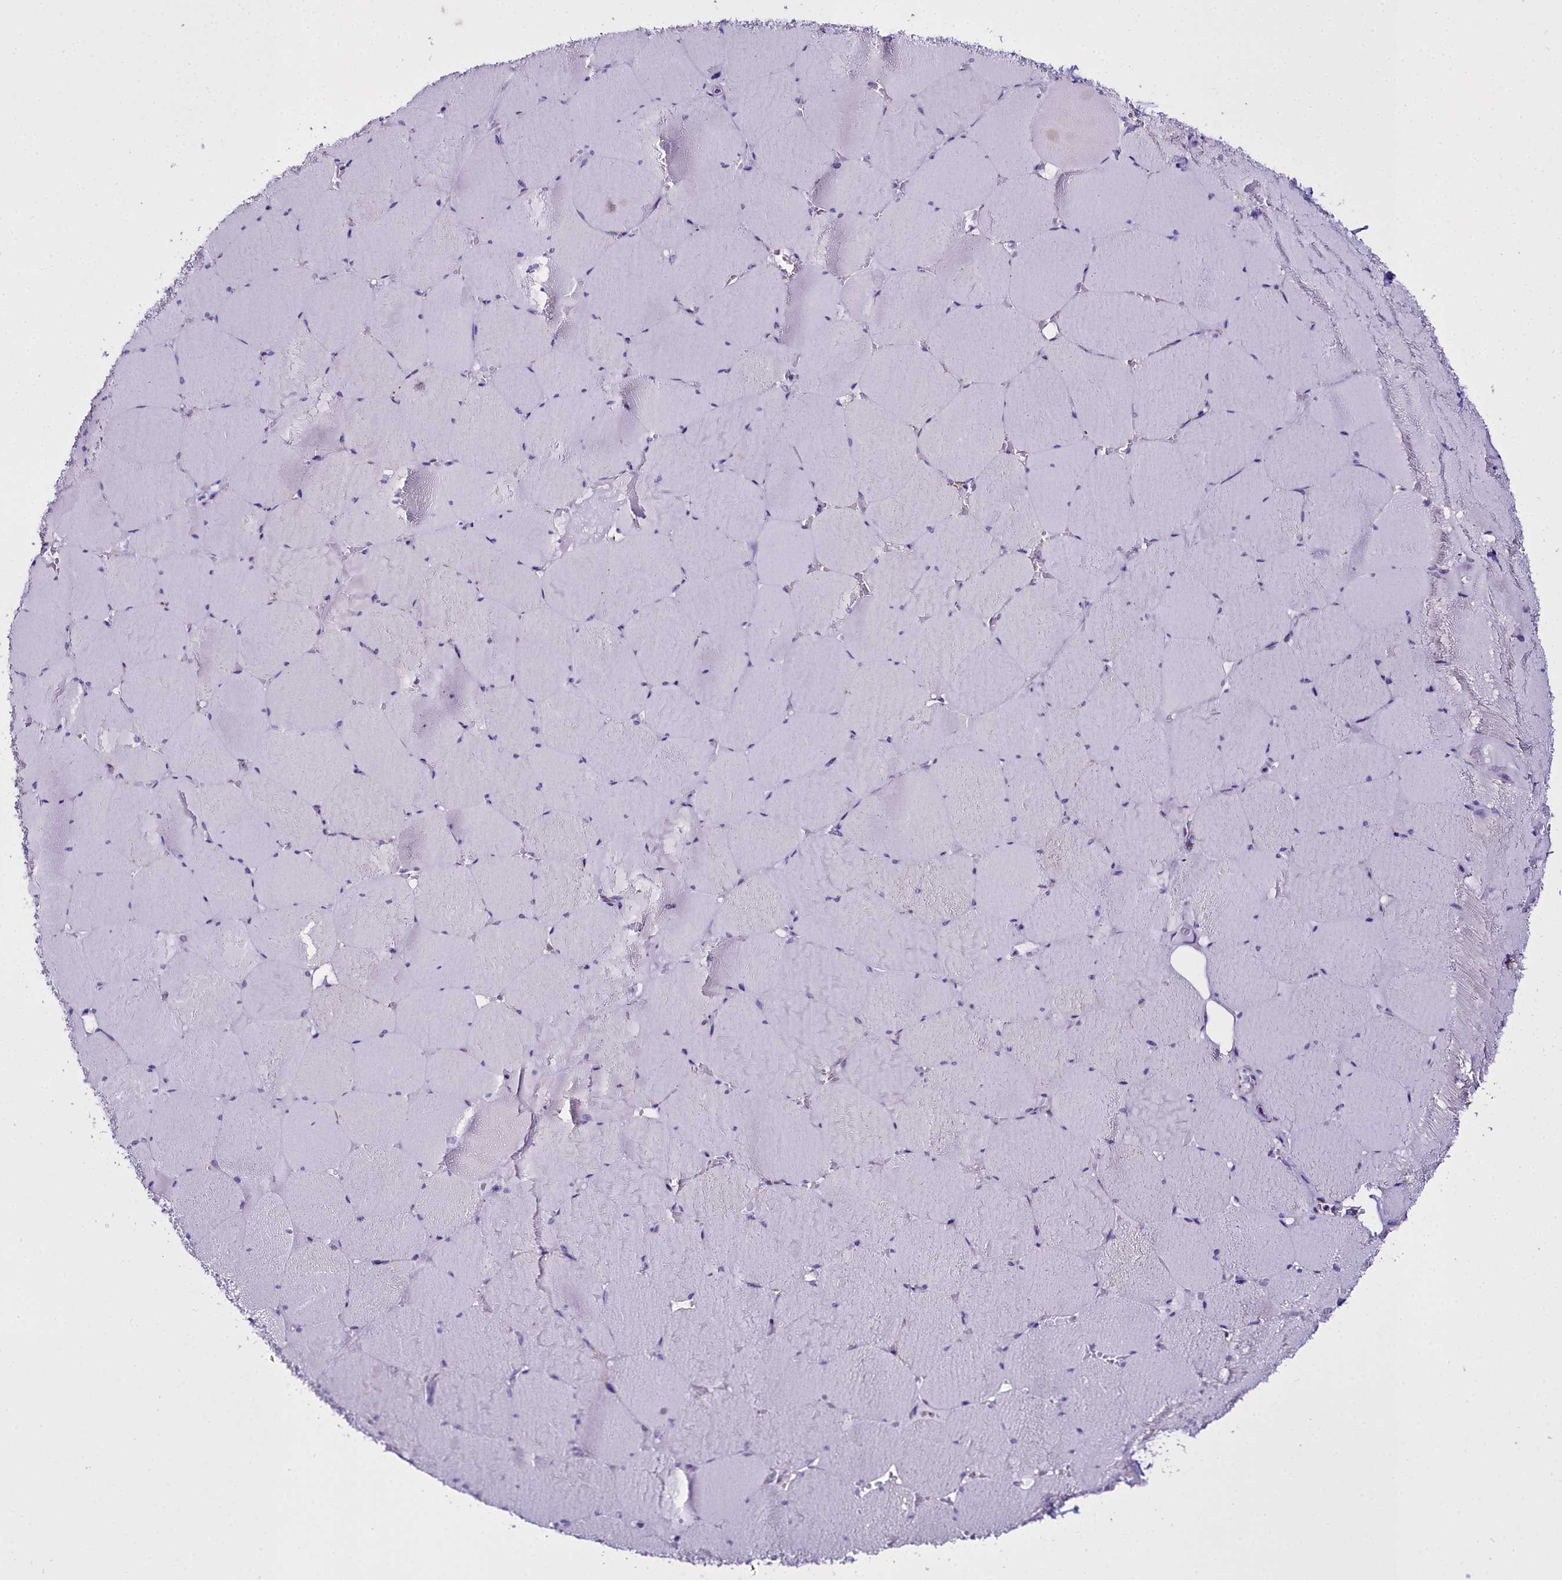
{"staining": {"intensity": "negative", "quantity": "none", "location": "none"}, "tissue": "skeletal muscle", "cell_type": "Myocytes", "image_type": "normal", "snomed": [{"axis": "morphology", "description": "Normal tissue, NOS"}, {"axis": "topography", "description": "Skeletal muscle"}, {"axis": "topography", "description": "Head-Neck"}], "caption": "High power microscopy micrograph of an IHC micrograph of unremarkable skeletal muscle, revealing no significant staining in myocytes.", "gene": "WDFY3", "patient": {"sex": "male", "age": 66}}